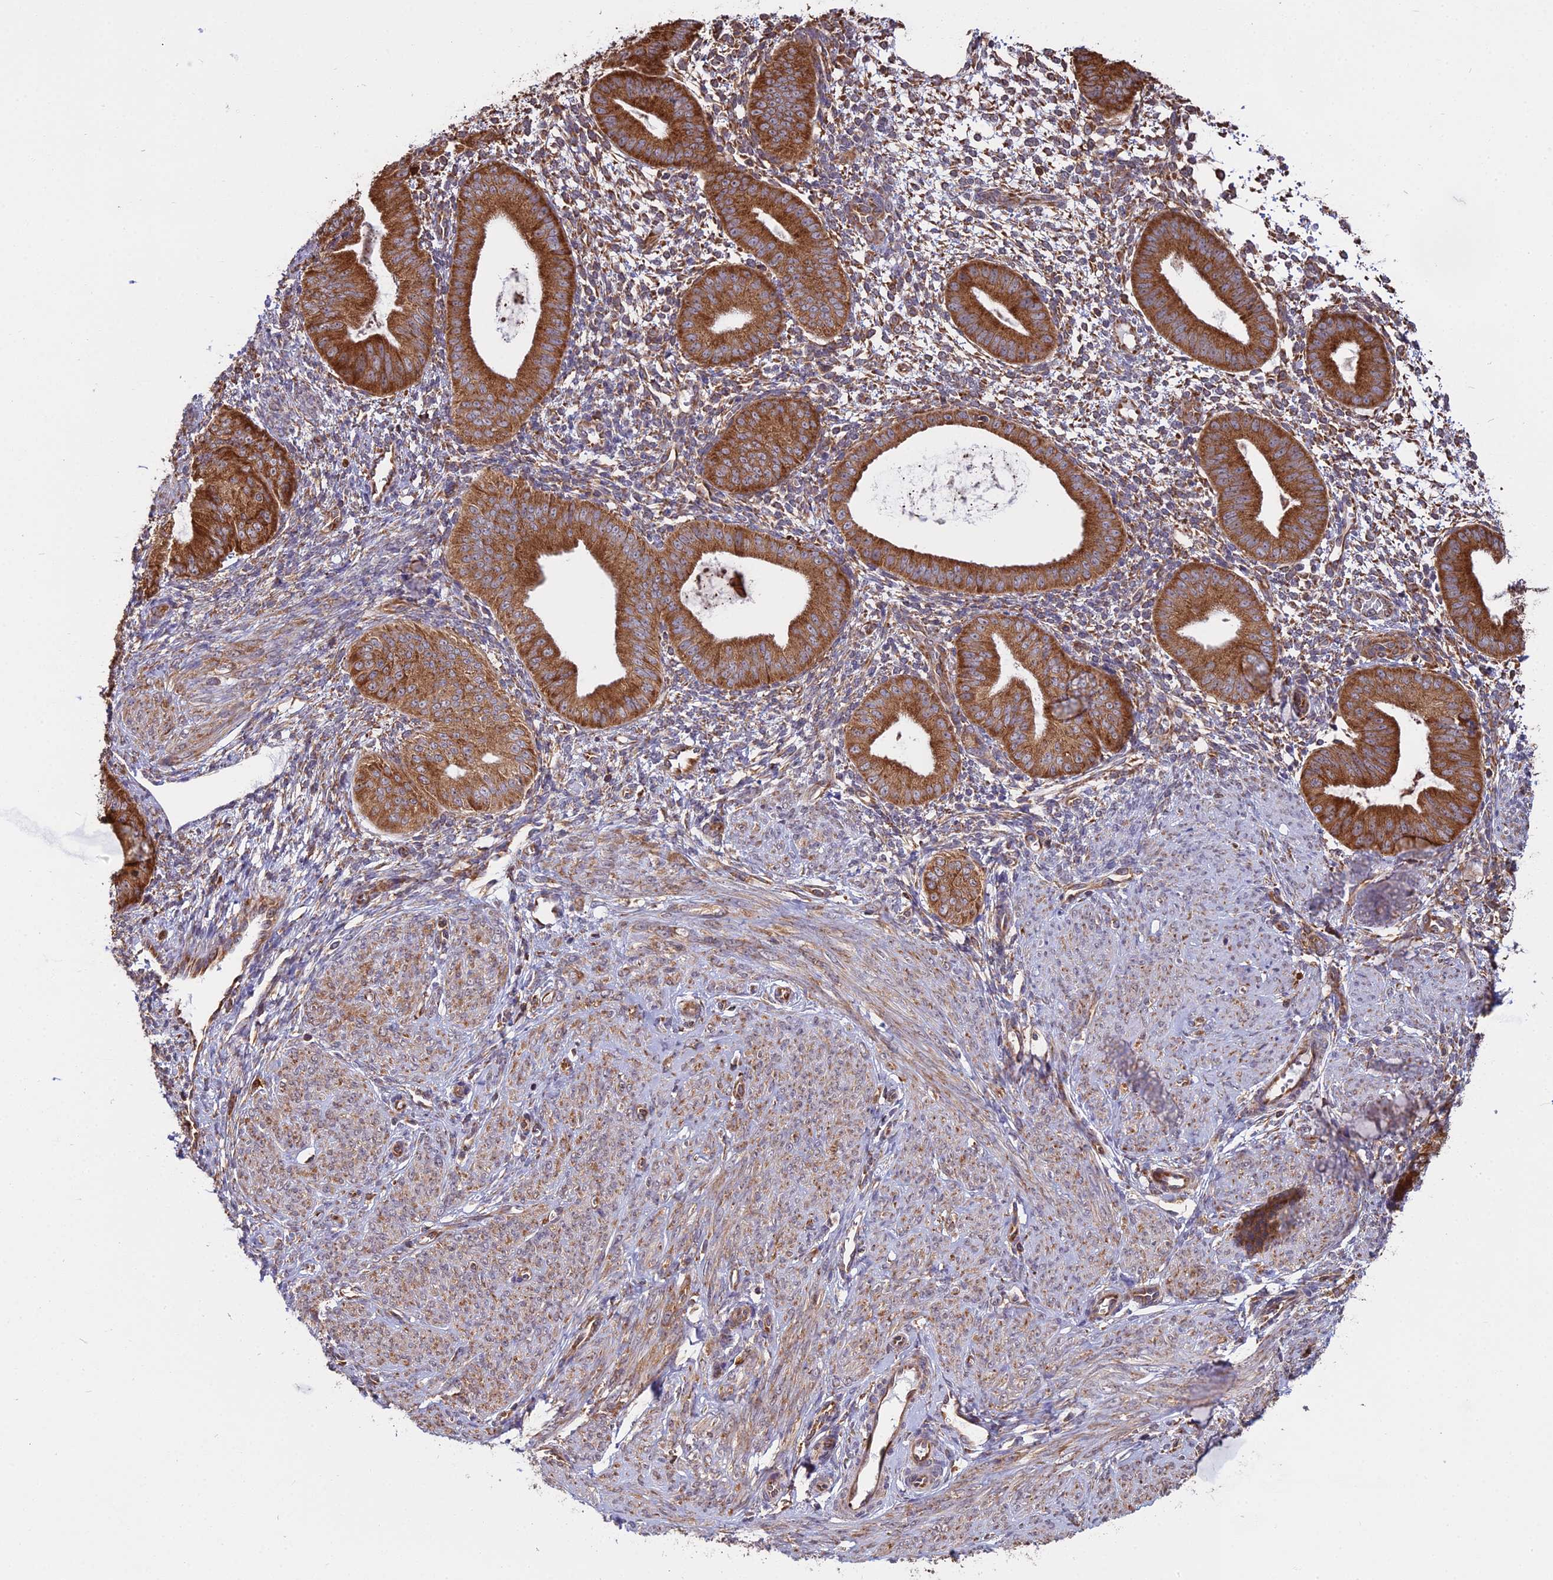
{"staining": {"intensity": "moderate", "quantity": ">75%", "location": "cytoplasmic/membranous"}, "tissue": "endometrium", "cell_type": "Cells in endometrial stroma", "image_type": "normal", "snomed": [{"axis": "morphology", "description": "Normal tissue, NOS"}, {"axis": "topography", "description": "Endometrium"}], "caption": "Immunohistochemistry photomicrograph of unremarkable endometrium stained for a protein (brown), which exhibits medium levels of moderate cytoplasmic/membranous positivity in approximately >75% of cells in endometrial stroma.", "gene": "RPL26", "patient": {"sex": "female", "age": 49}}